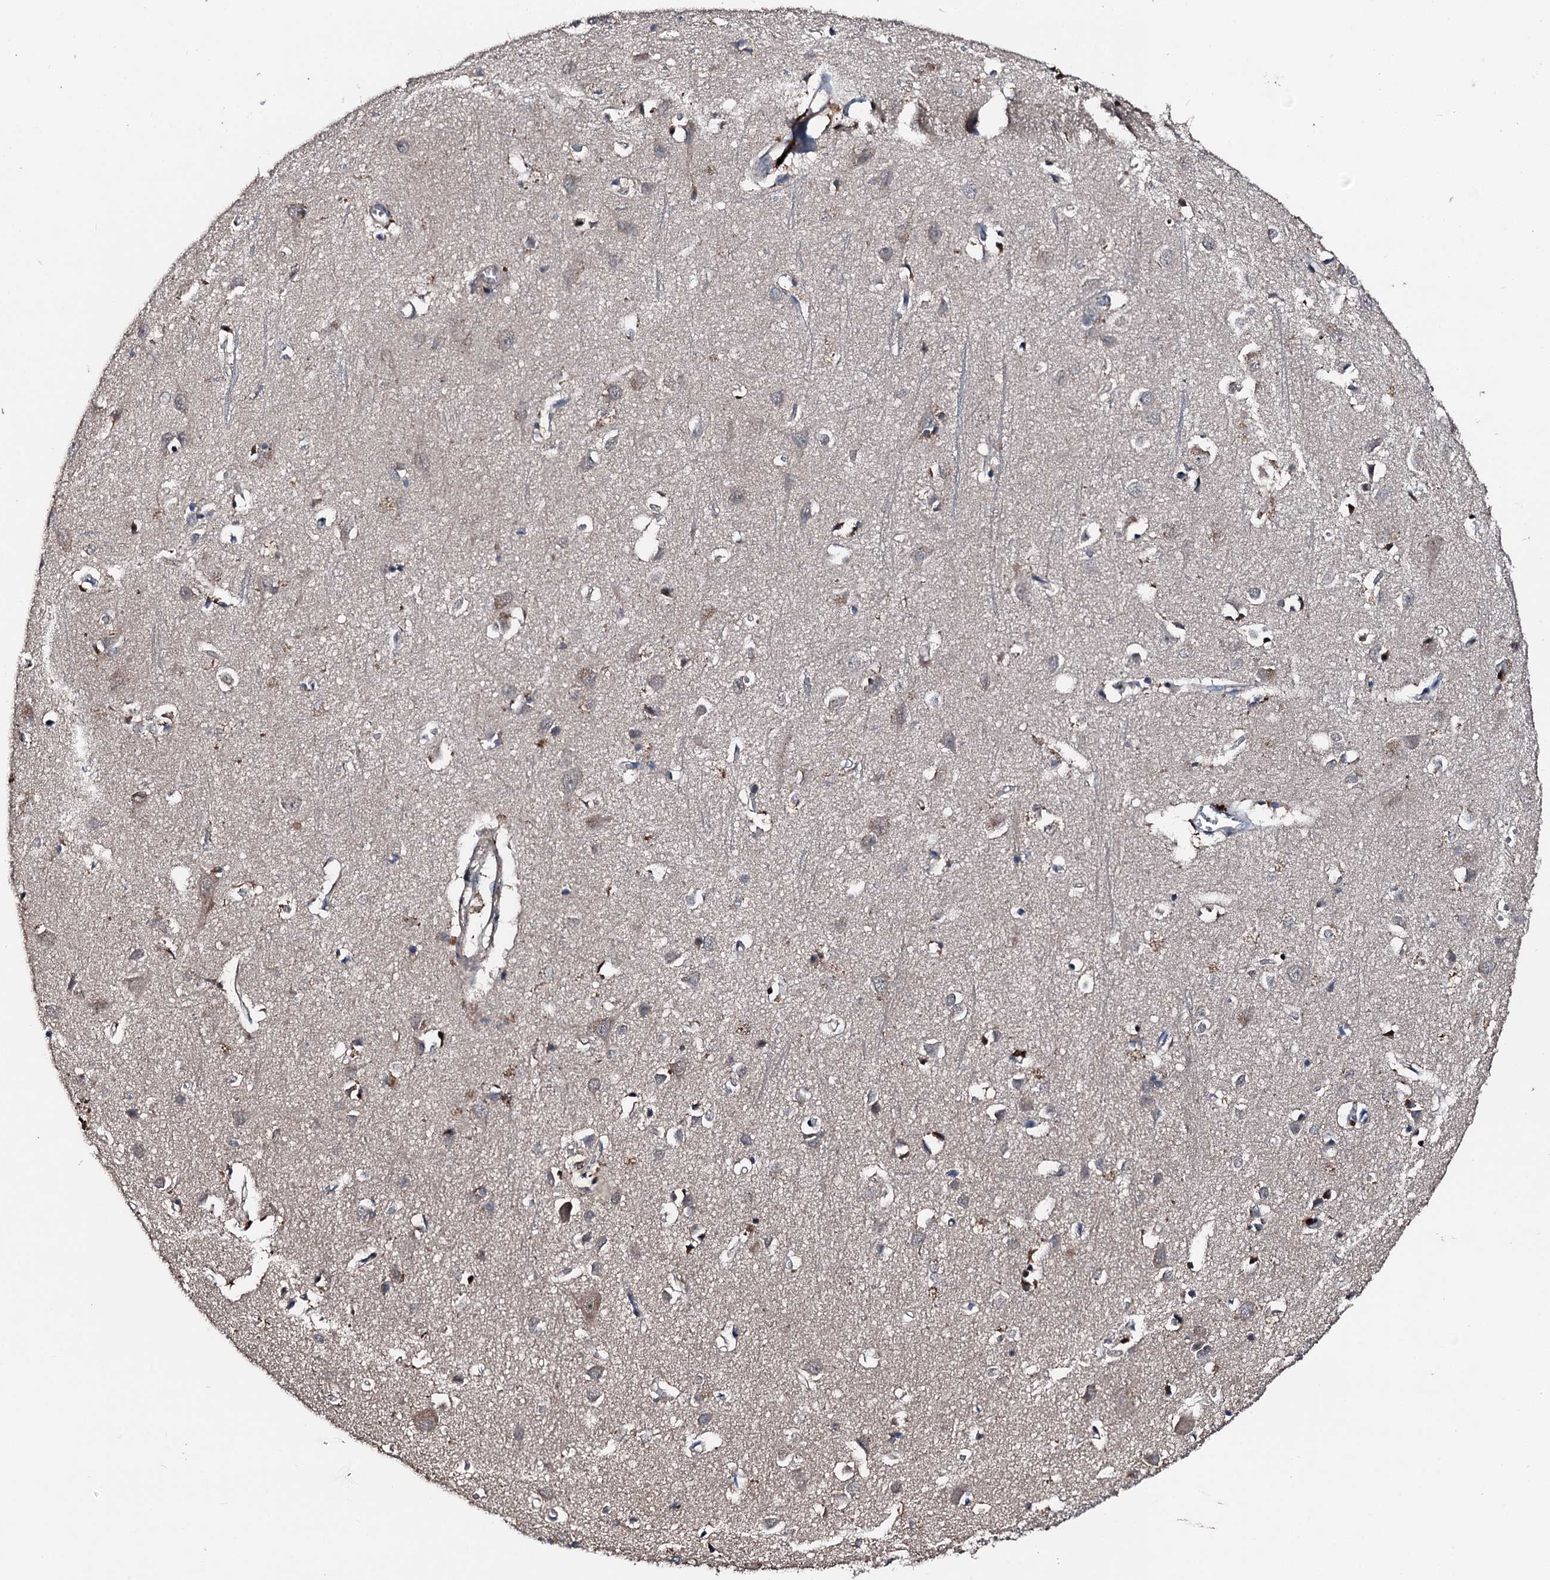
{"staining": {"intensity": "moderate", "quantity": "25%-75%", "location": "cytoplasmic/membranous"}, "tissue": "cerebral cortex", "cell_type": "Endothelial cells", "image_type": "normal", "snomed": [{"axis": "morphology", "description": "Normal tissue, NOS"}, {"axis": "topography", "description": "Cerebral cortex"}], "caption": "Protein expression analysis of normal cerebral cortex displays moderate cytoplasmic/membranous positivity in approximately 25%-75% of endothelial cells.", "gene": "FGD4", "patient": {"sex": "female", "age": 64}}